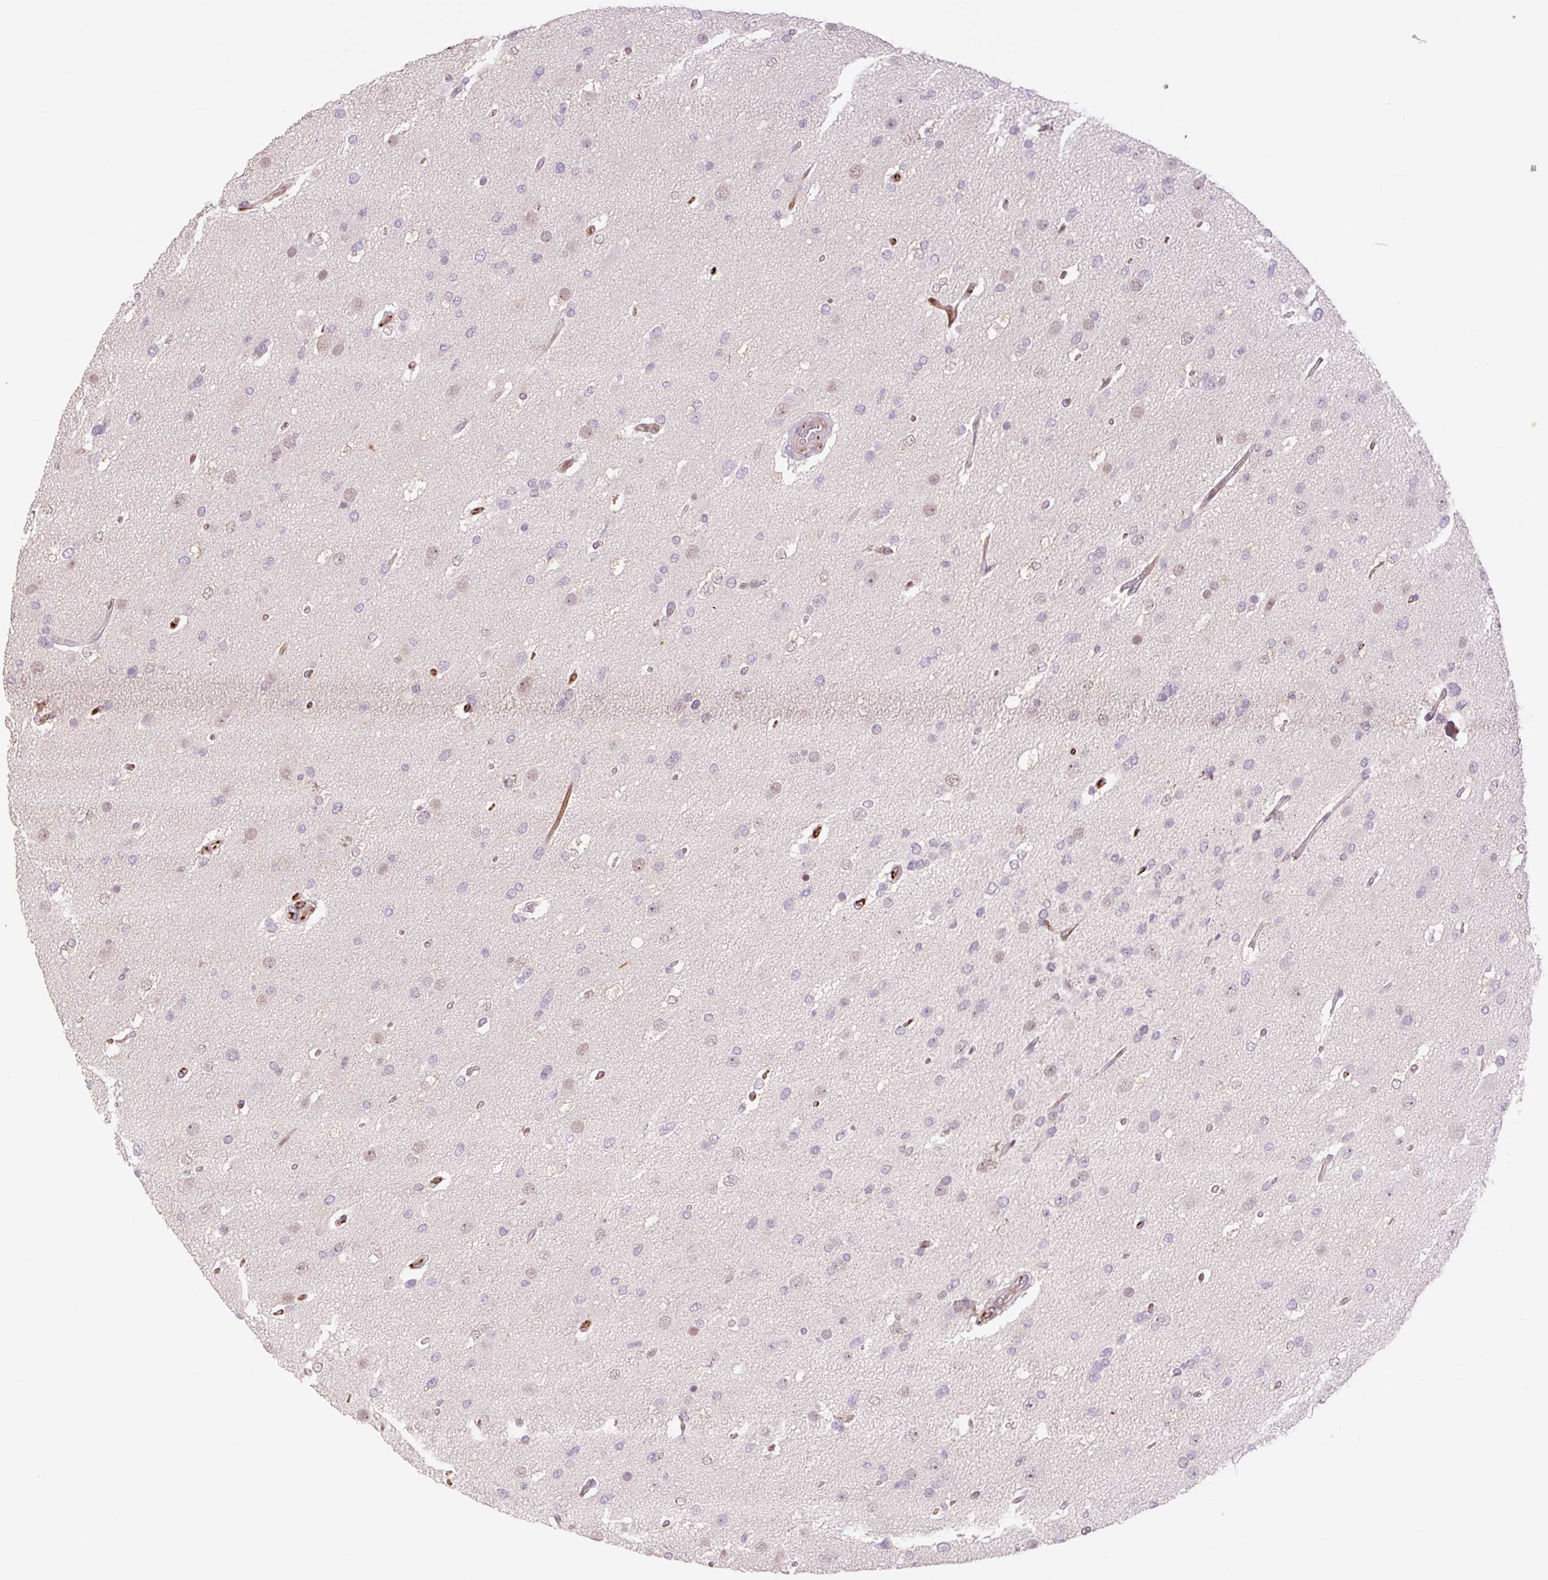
{"staining": {"intensity": "negative", "quantity": "none", "location": "none"}, "tissue": "glioma", "cell_type": "Tumor cells", "image_type": "cancer", "snomed": [{"axis": "morphology", "description": "Glioma, malignant, High grade"}, {"axis": "topography", "description": "Brain"}], "caption": "This is an immunohistochemistry image of malignant high-grade glioma. There is no staining in tumor cells.", "gene": "ZFYVE21", "patient": {"sex": "male", "age": 53}}